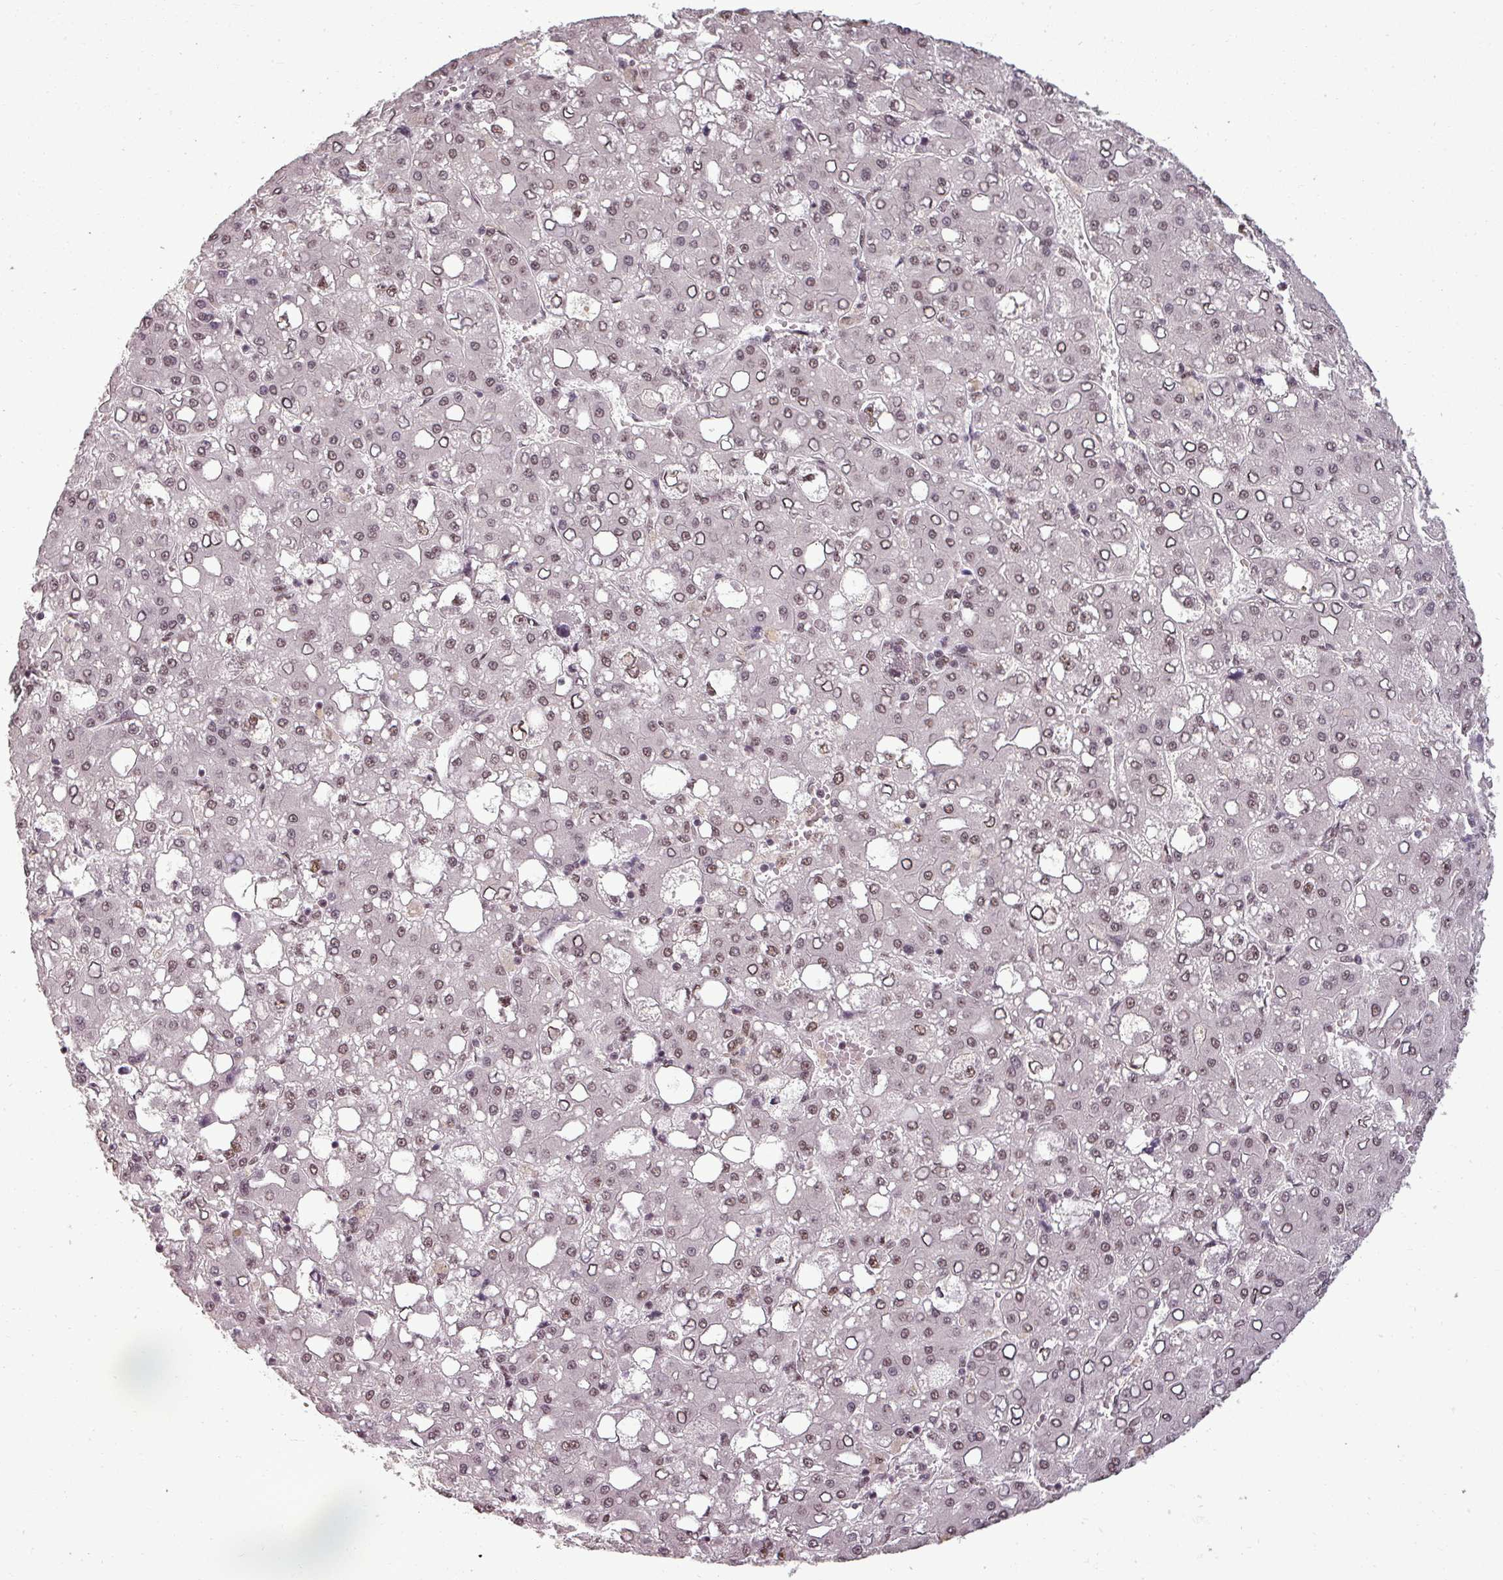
{"staining": {"intensity": "moderate", "quantity": ">75%", "location": "nuclear"}, "tissue": "liver cancer", "cell_type": "Tumor cells", "image_type": "cancer", "snomed": [{"axis": "morphology", "description": "Carcinoma, Hepatocellular, NOS"}, {"axis": "topography", "description": "Liver"}], "caption": "DAB (3,3'-diaminobenzidine) immunohistochemical staining of human liver cancer (hepatocellular carcinoma) displays moderate nuclear protein expression in about >75% of tumor cells.", "gene": "BCAS3", "patient": {"sex": "male", "age": 65}}